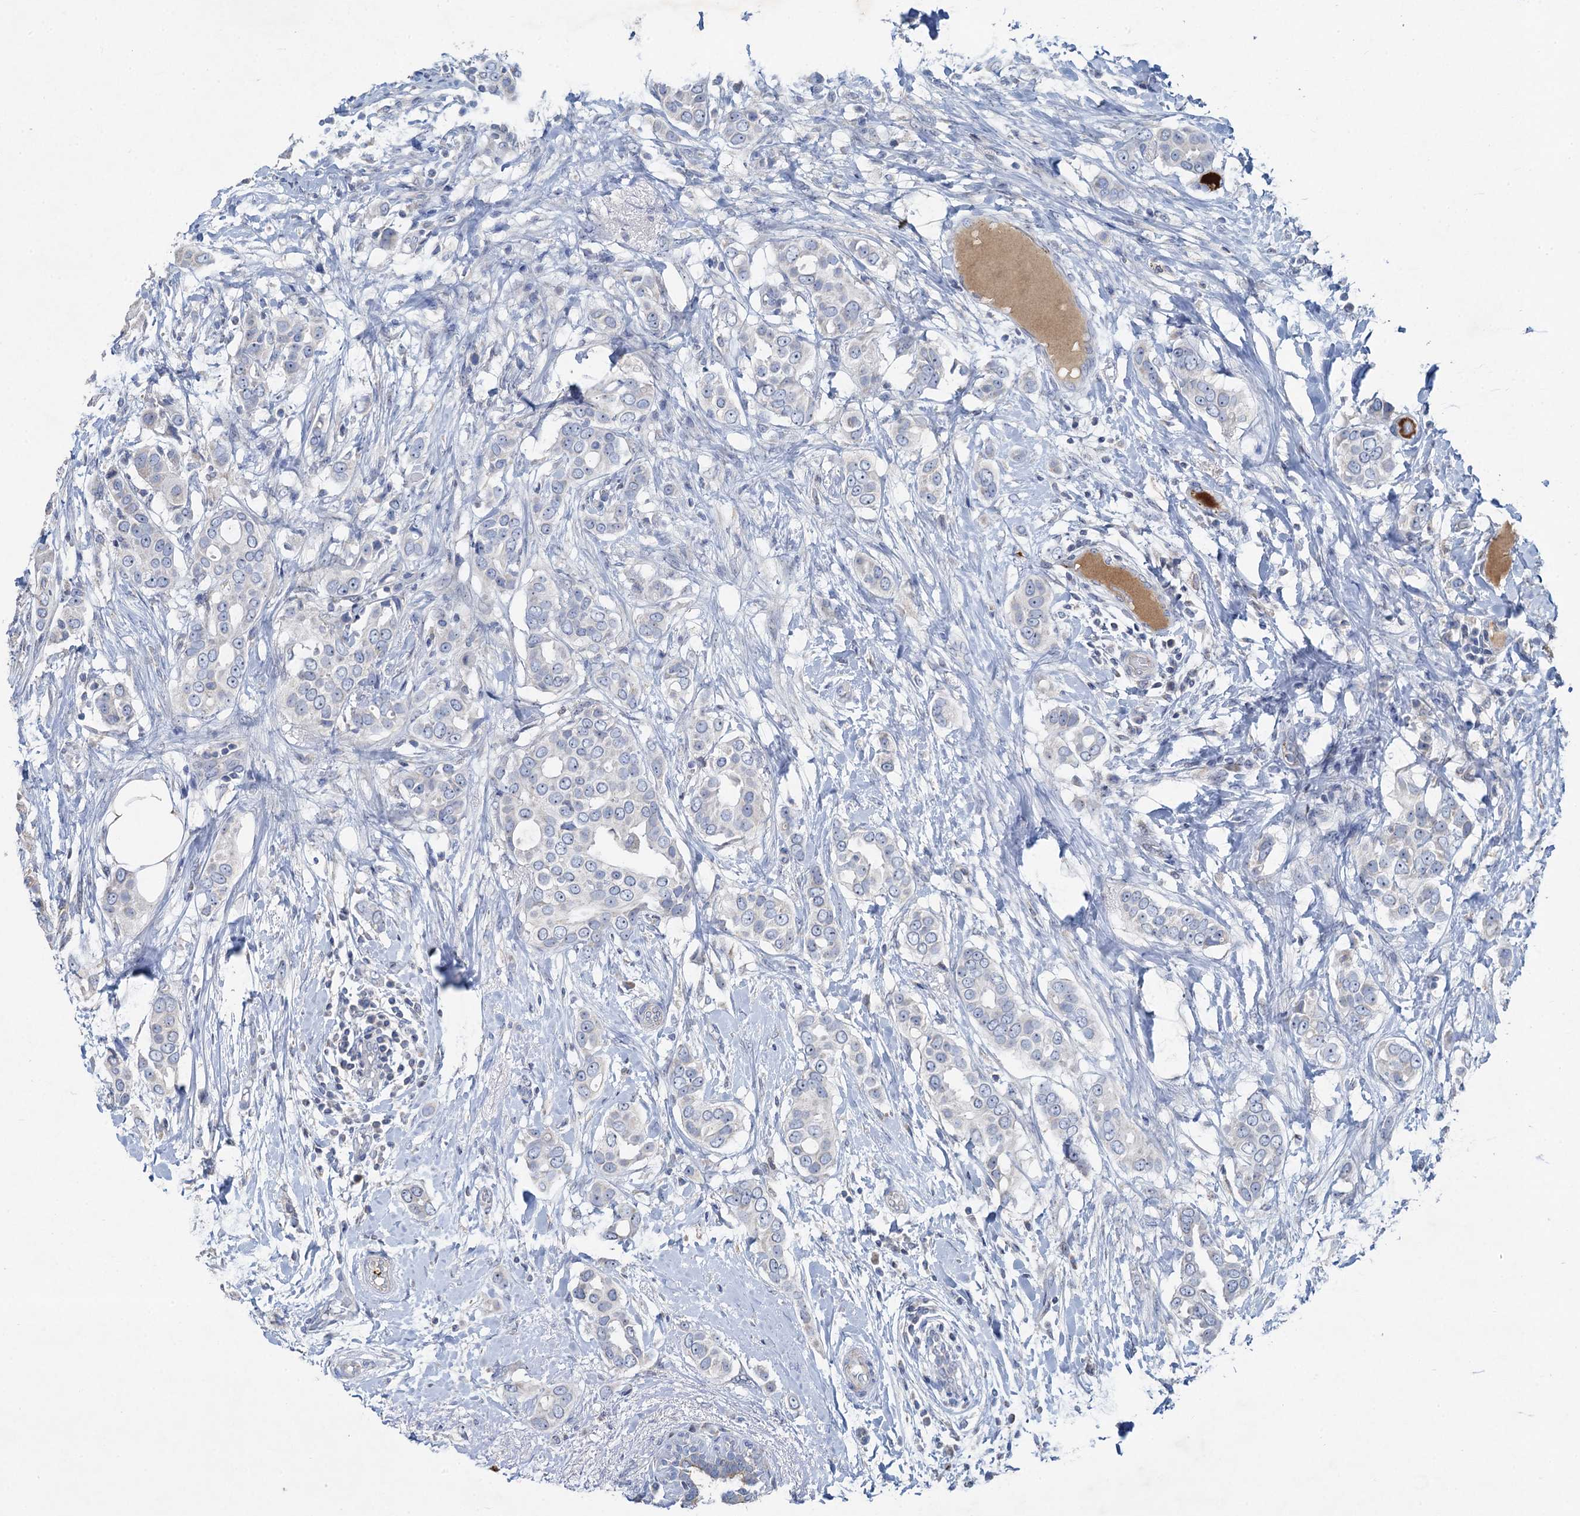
{"staining": {"intensity": "negative", "quantity": "none", "location": "none"}, "tissue": "breast cancer", "cell_type": "Tumor cells", "image_type": "cancer", "snomed": [{"axis": "morphology", "description": "Lobular carcinoma"}, {"axis": "topography", "description": "Breast"}], "caption": "IHC image of neoplastic tissue: breast cancer (lobular carcinoma) stained with DAB (3,3'-diaminobenzidine) displays no significant protein expression in tumor cells.", "gene": "PLLP", "patient": {"sex": "female", "age": 51}}